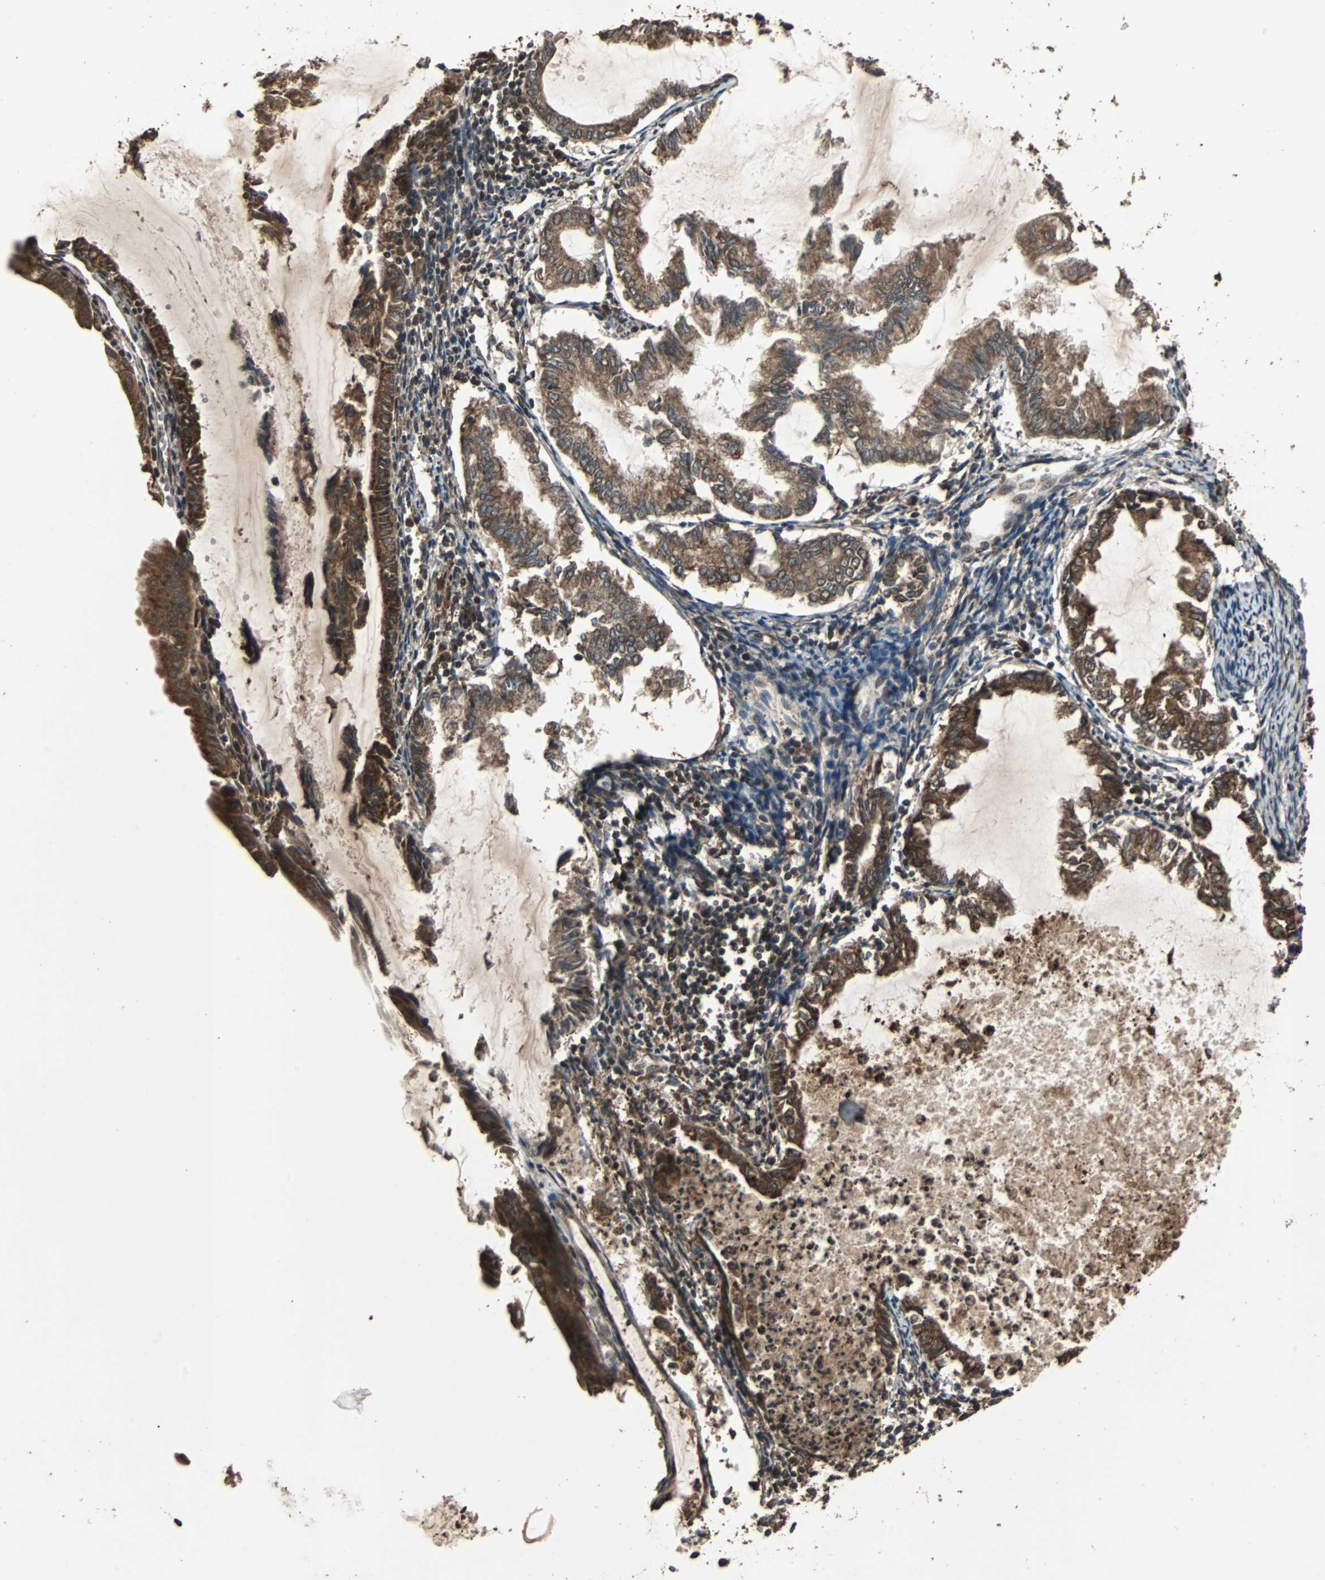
{"staining": {"intensity": "strong", "quantity": ">75%", "location": "cytoplasmic/membranous"}, "tissue": "endometrial cancer", "cell_type": "Tumor cells", "image_type": "cancer", "snomed": [{"axis": "morphology", "description": "Adenocarcinoma, NOS"}, {"axis": "topography", "description": "Endometrium"}], "caption": "Immunohistochemistry histopathology image of human endometrial cancer stained for a protein (brown), which demonstrates high levels of strong cytoplasmic/membranous expression in about >75% of tumor cells.", "gene": "LAMTOR5", "patient": {"sex": "female", "age": 86}}